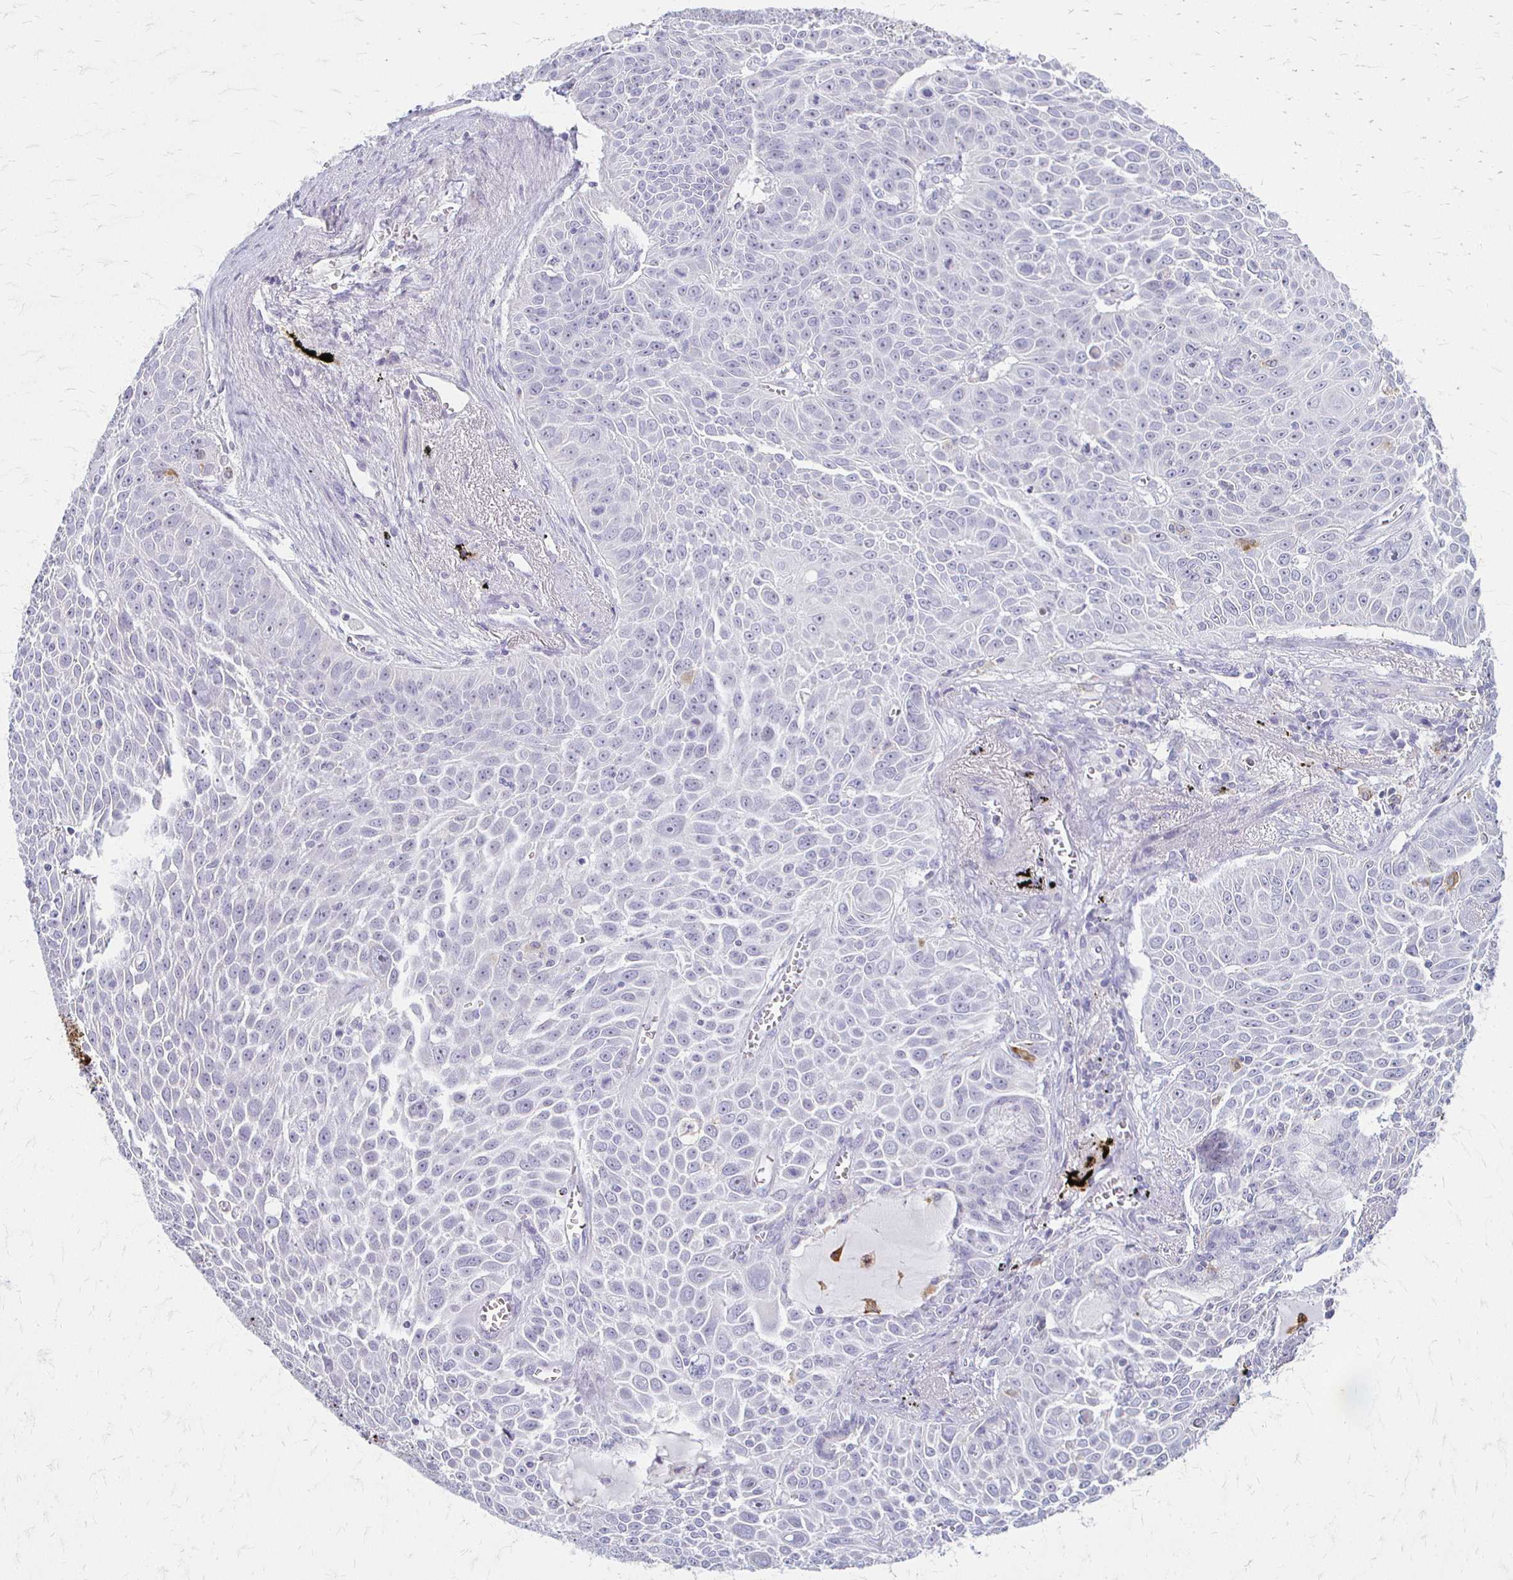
{"staining": {"intensity": "negative", "quantity": "none", "location": "none"}, "tissue": "lung cancer", "cell_type": "Tumor cells", "image_type": "cancer", "snomed": [{"axis": "morphology", "description": "Squamous cell carcinoma, NOS"}, {"axis": "morphology", "description": "Squamous cell carcinoma, metastatic, NOS"}, {"axis": "topography", "description": "Lymph node"}, {"axis": "topography", "description": "Lung"}], "caption": "Immunohistochemical staining of lung metastatic squamous cell carcinoma exhibits no significant expression in tumor cells.", "gene": "ACP5", "patient": {"sex": "female", "age": 62}}